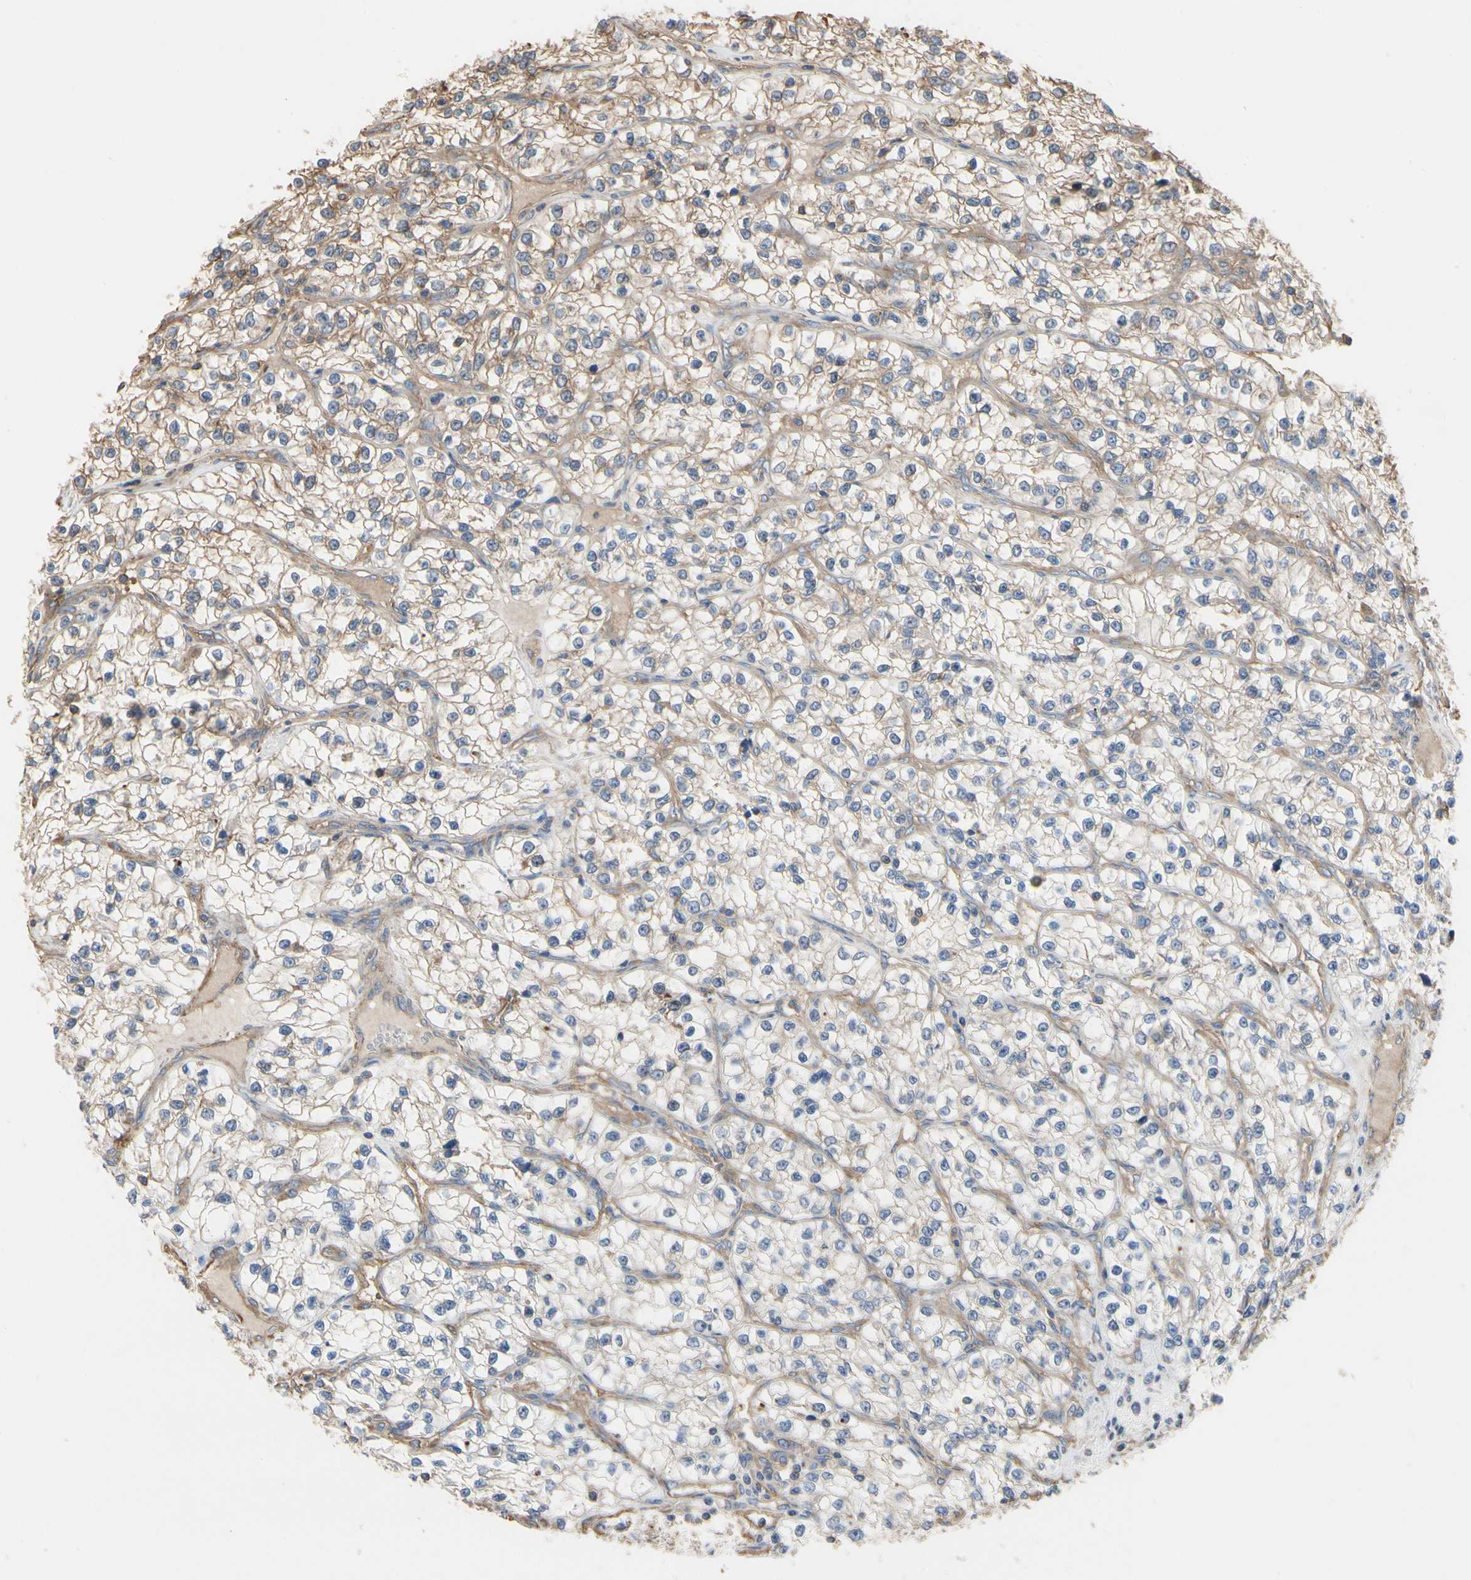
{"staining": {"intensity": "moderate", "quantity": "<25%", "location": "cytoplasmic/membranous"}, "tissue": "renal cancer", "cell_type": "Tumor cells", "image_type": "cancer", "snomed": [{"axis": "morphology", "description": "Adenocarcinoma, NOS"}, {"axis": "topography", "description": "Kidney"}], "caption": "Tumor cells reveal low levels of moderate cytoplasmic/membranous expression in about <25% of cells in adenocarcinoma (renal). The staining was performed using DAB, with brown indicating positive protein expression. Nuclei are stained blue with hematoxylin.", "gene": "PDZK1", "patient": {"sex": "female", "age": 57}}